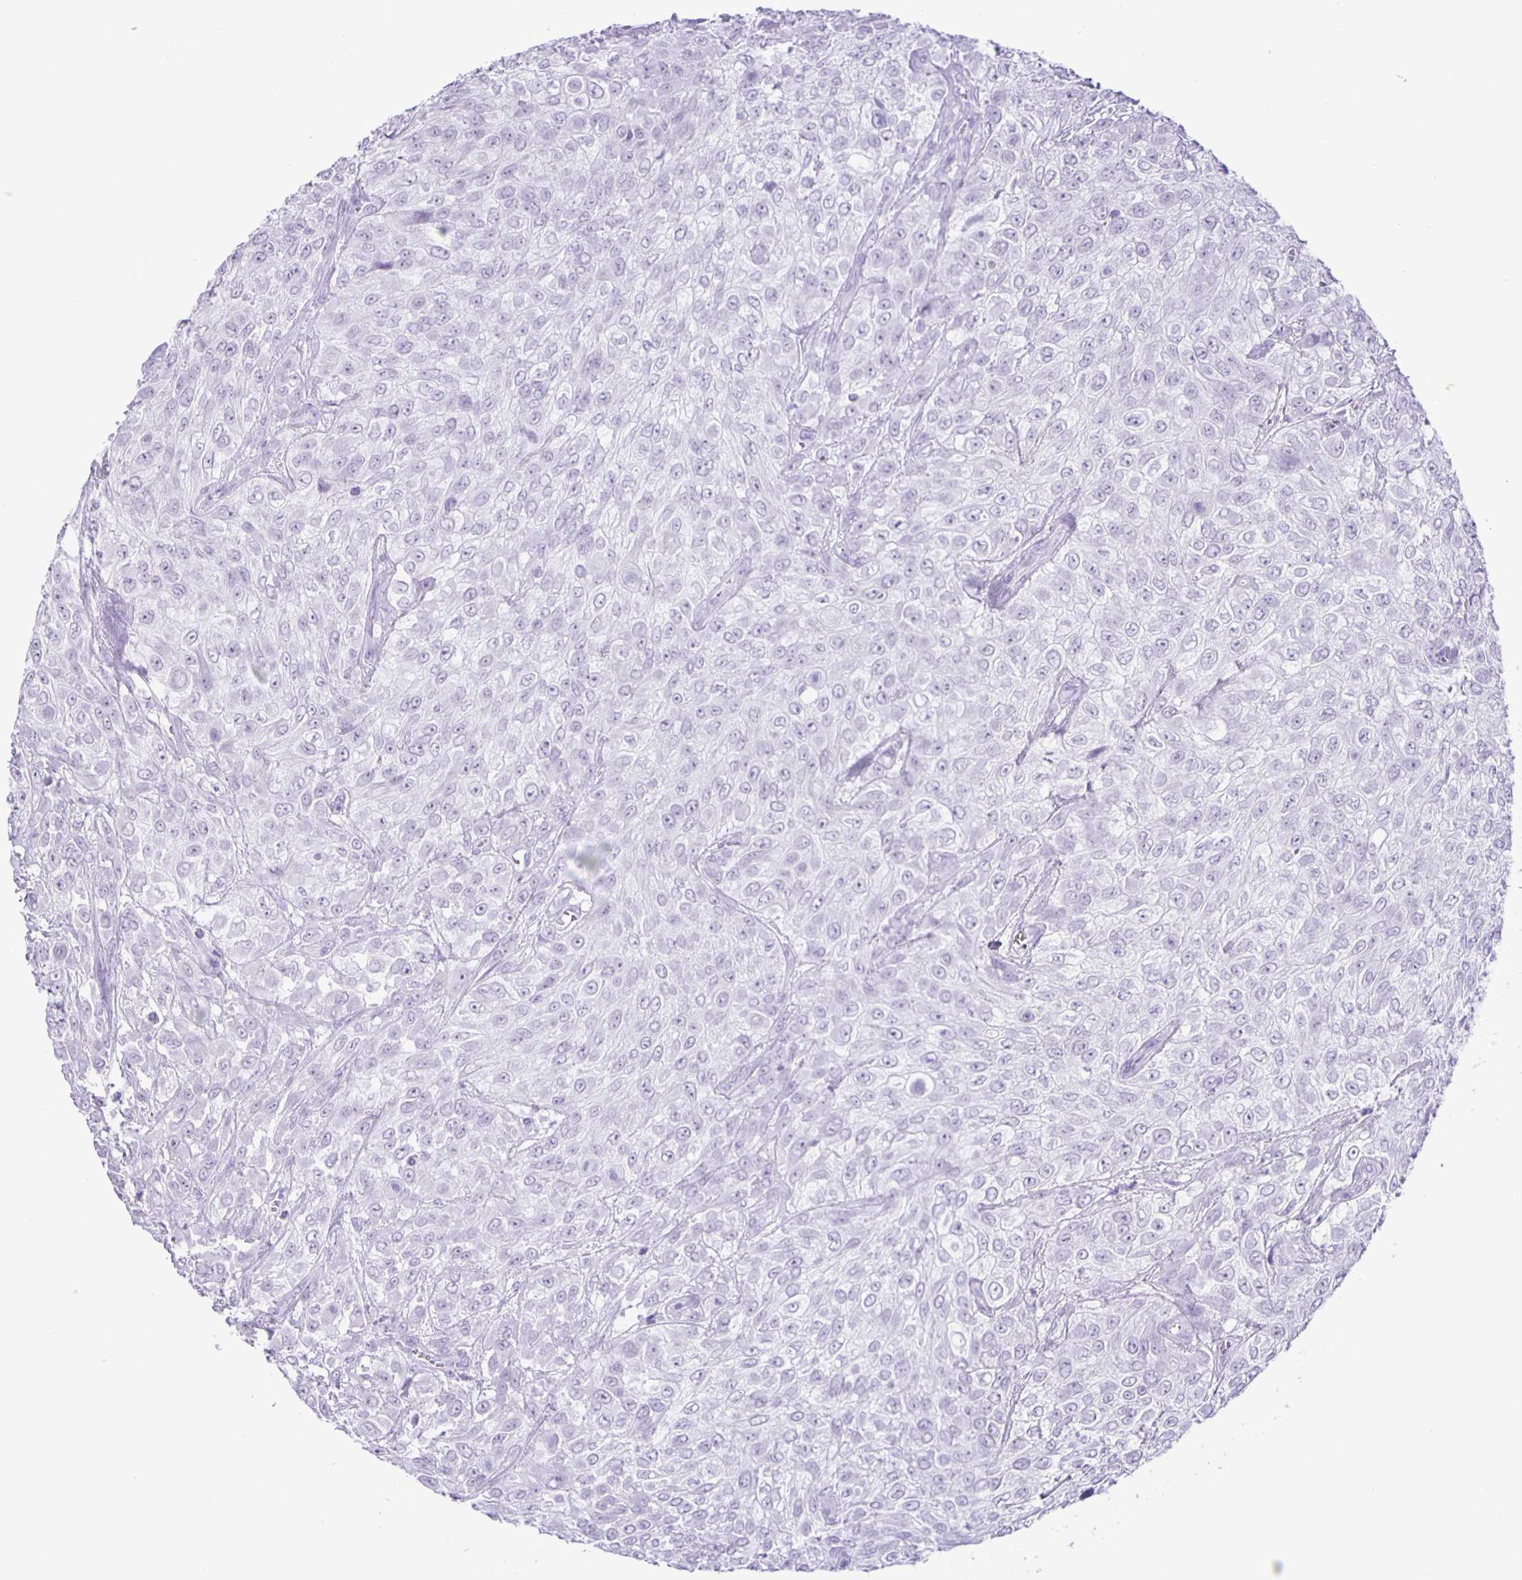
{"staining": {"intensity": "negative", "quantity": "none", "location": "none"}, "tissue": "urothelial cancer", "cell_type": "Tumor cells", "image_type": "cancer", "snomed": [{"axis": "morphology", "description": "Urothelial carcinoma, High grade"}, {"axis": "topography", "description": "Urinary bladder"}], "caption": "Photomicrograph shows no protein staining in tumor cells of urothelial cancer tissue. (Immunohistochemistry (ihc), brightfield microscopy, high magnification).", "gene": "EZHIP", "patient": {"sex": "male", "age": 57}}